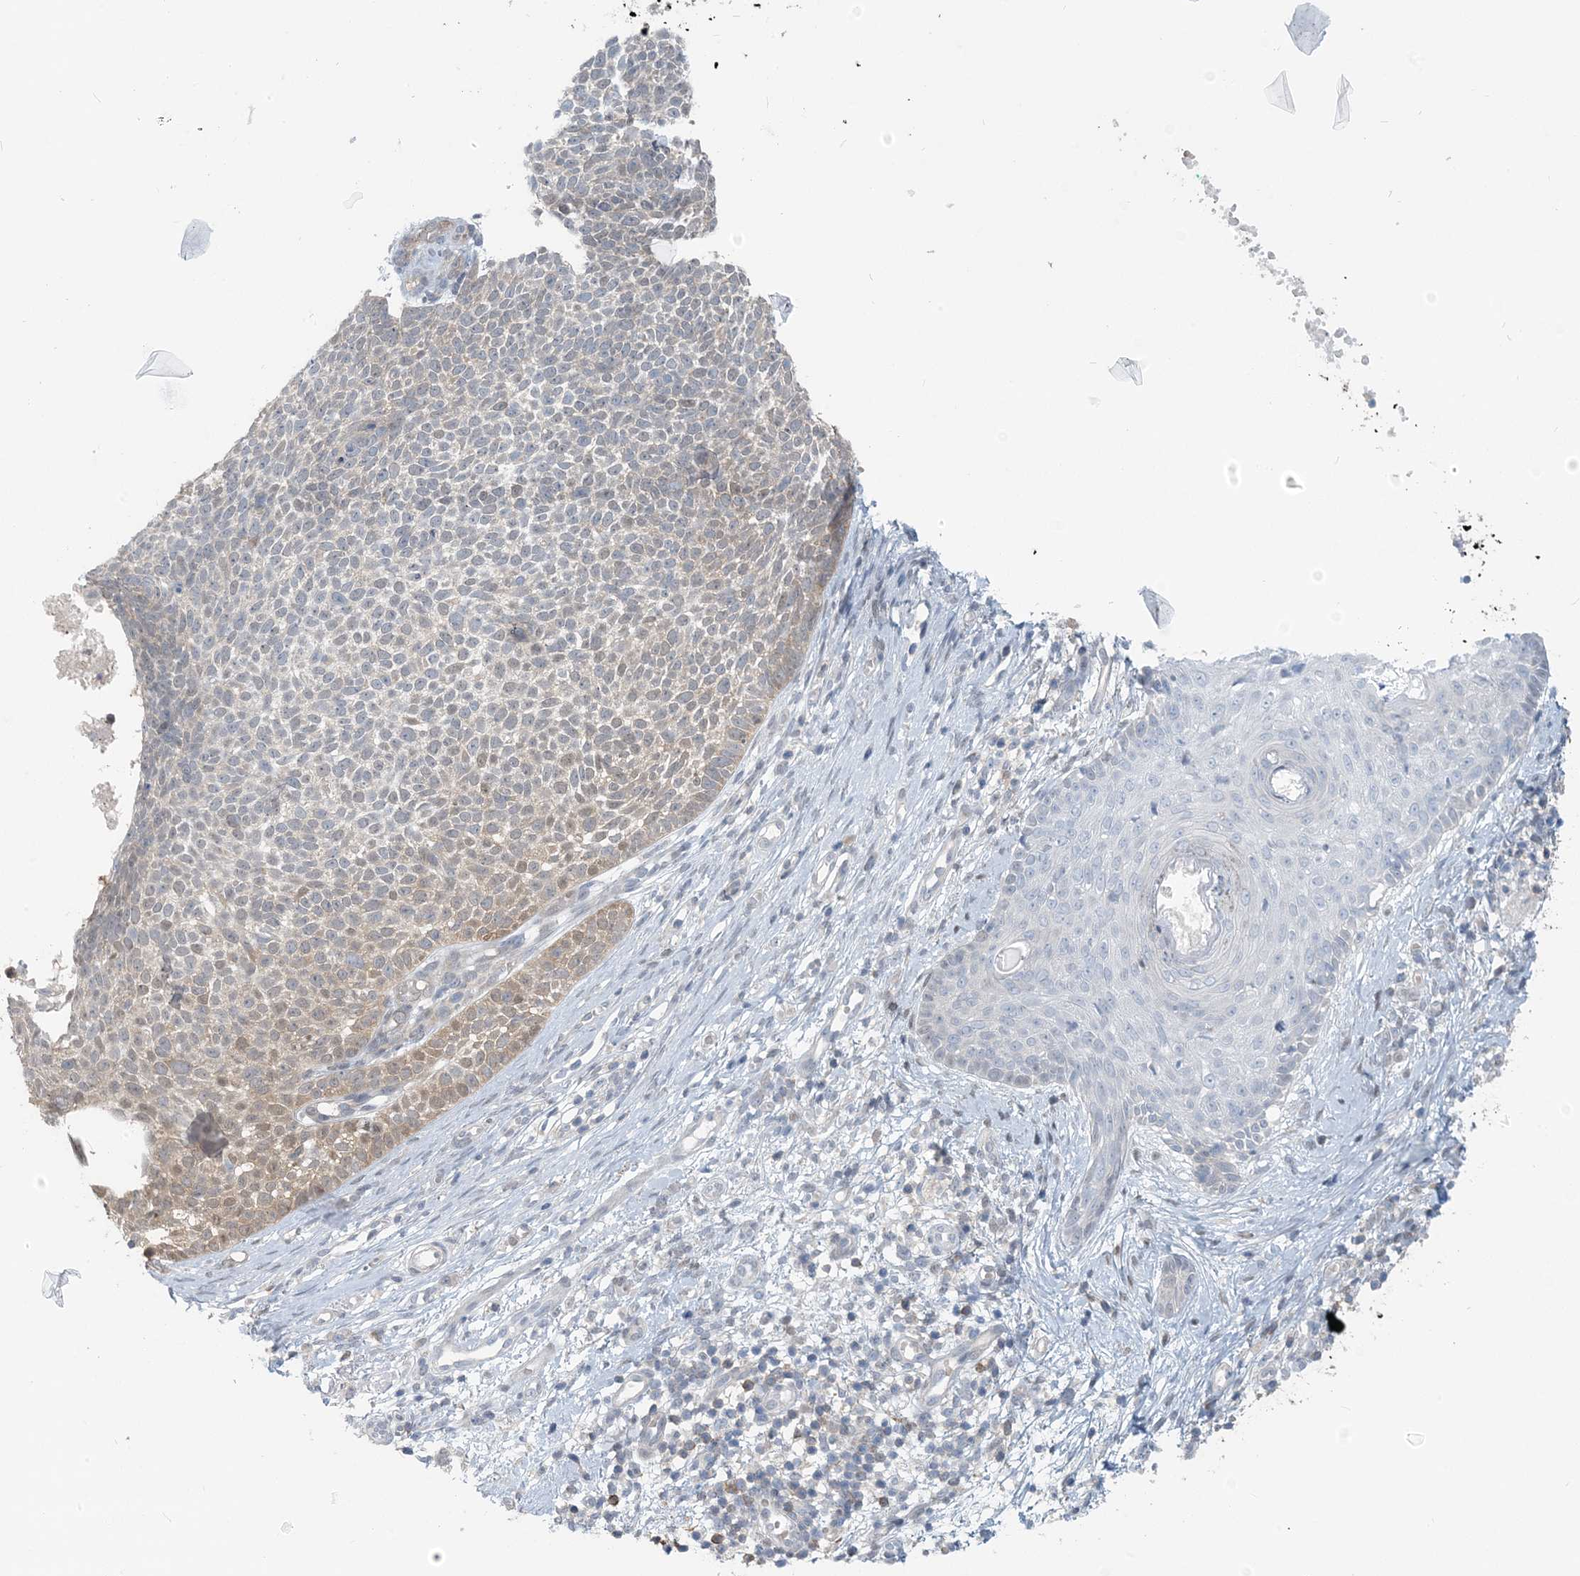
{"staining": {"intensity": "weak", "quantity": "<25%", "location": "cytoplasmic/membranous,nuclear"}, "tissue": "skin cancer", "cell_type": "Tumor cells", "image_type": "cancer", "snomed": [{"axis": "morphology", "description": "Basal cell carcinoma"}, {"axis": "topography", "description": "Skin"}], "caption": "Tumor cells are negative for protein expression in human skin basal cell carcinoma. (DAB immunohistochemistry (IHC) with hematoxylin counter stain).", "gene": "ZC3H12A", "patient": {"sex": "female", "age": 81}}